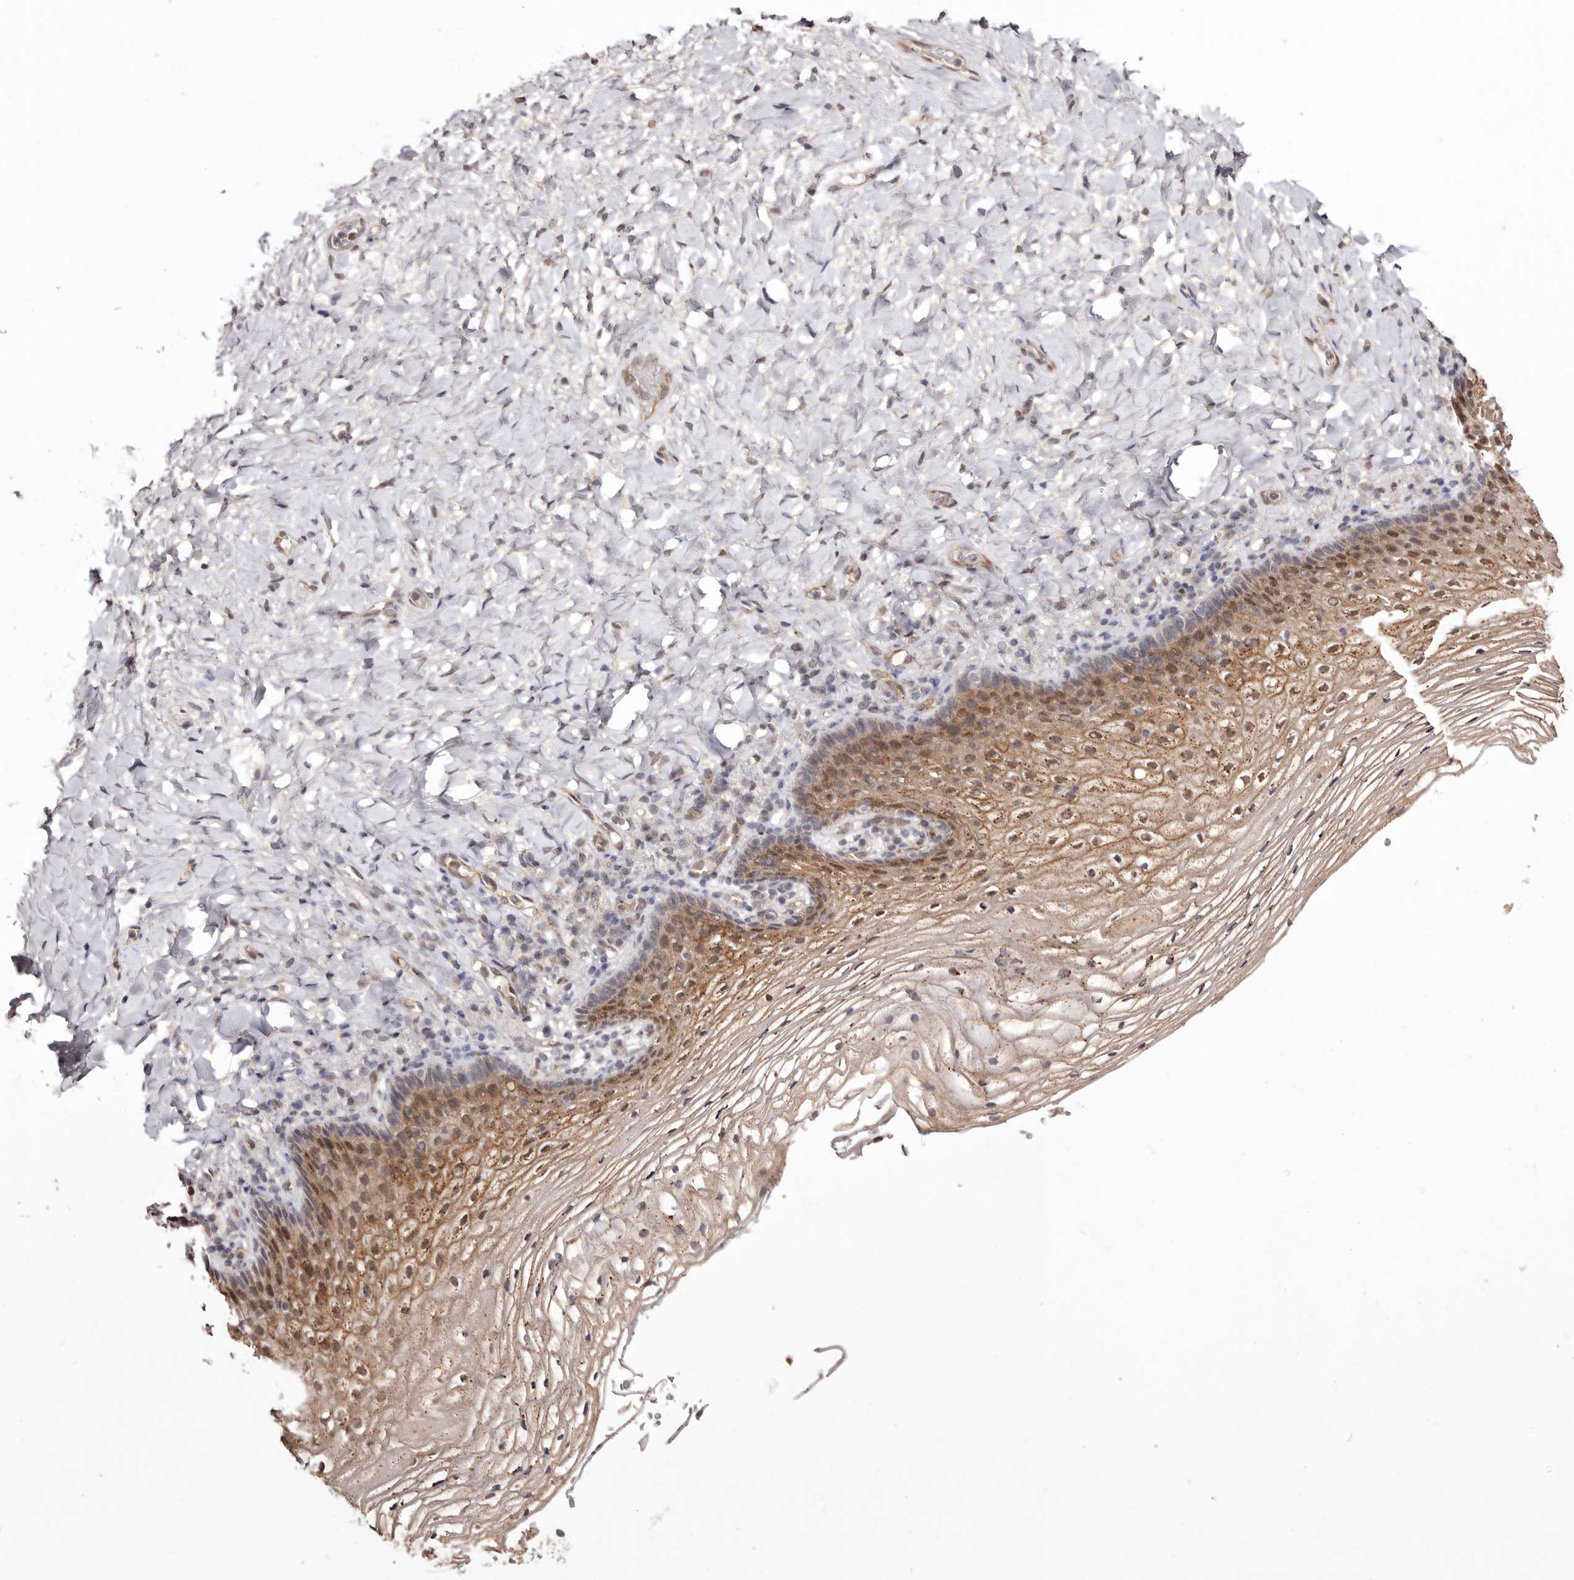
{"staining": {"intensity": "moderate", "quantity": ">75%", "location": "cytoplasmic/membranous,nuclear"}, "tissue": "vagina", "cell_type": "Squamous epithelial cells", "image_type": "normal", "snomed": [{"axis": "morphology", "description": "Normal tissue, NOS"}, {"axis": "topography", "description": "Vagina"}], "caption": "Immunohistochemical staining of benign vagina exhibits medium levels of moderate cytoplasmic/membranous,nuclear expression in approximately >75% of squamous epithelial cells. (brown staining indicates protein expression, while blue staining denotes nuclei).", "gene": "NOTCH1", "patient": {"sex": "female", "age": 60}}